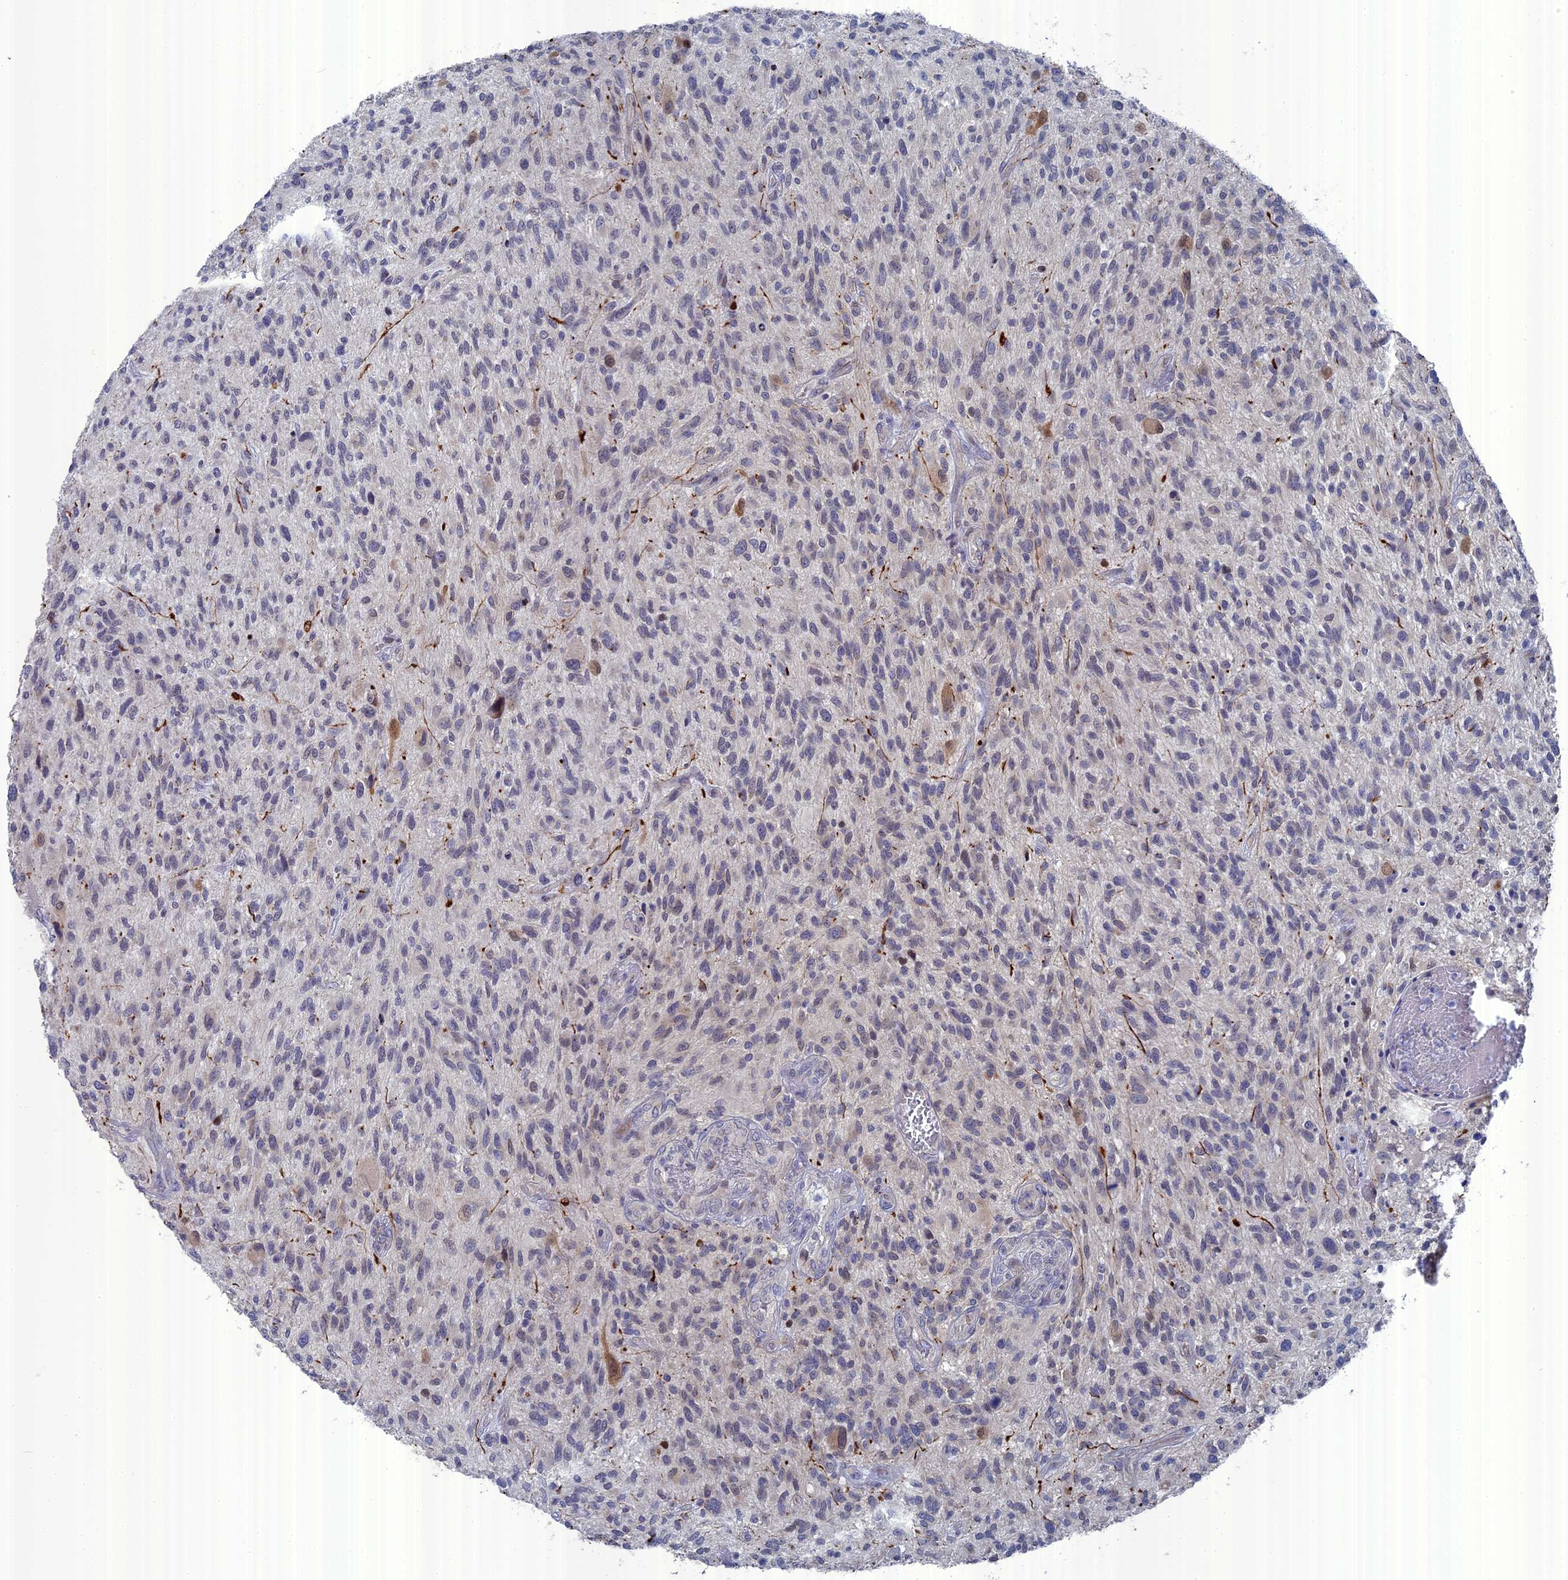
{"staining": {"intensity": "negative", "quantity": "none", "location": "none"}, "tissue": "glioma", "cell_type": "Tumor cells", "image_type": "cancer", "snomed": [{"axis": "morphology", "description": "Glioma, malignant, High grade"}, {"axis": "topography", "description": "Brain"}], "caption": "An immunohistochemistry micrograph of high-grade glioma (malignant) is shown. There is no staining in tumor cells of high-grade glioma (malignant).", "gene": "TMEM161A", "patient": {"sex": "male", "age": 47}}